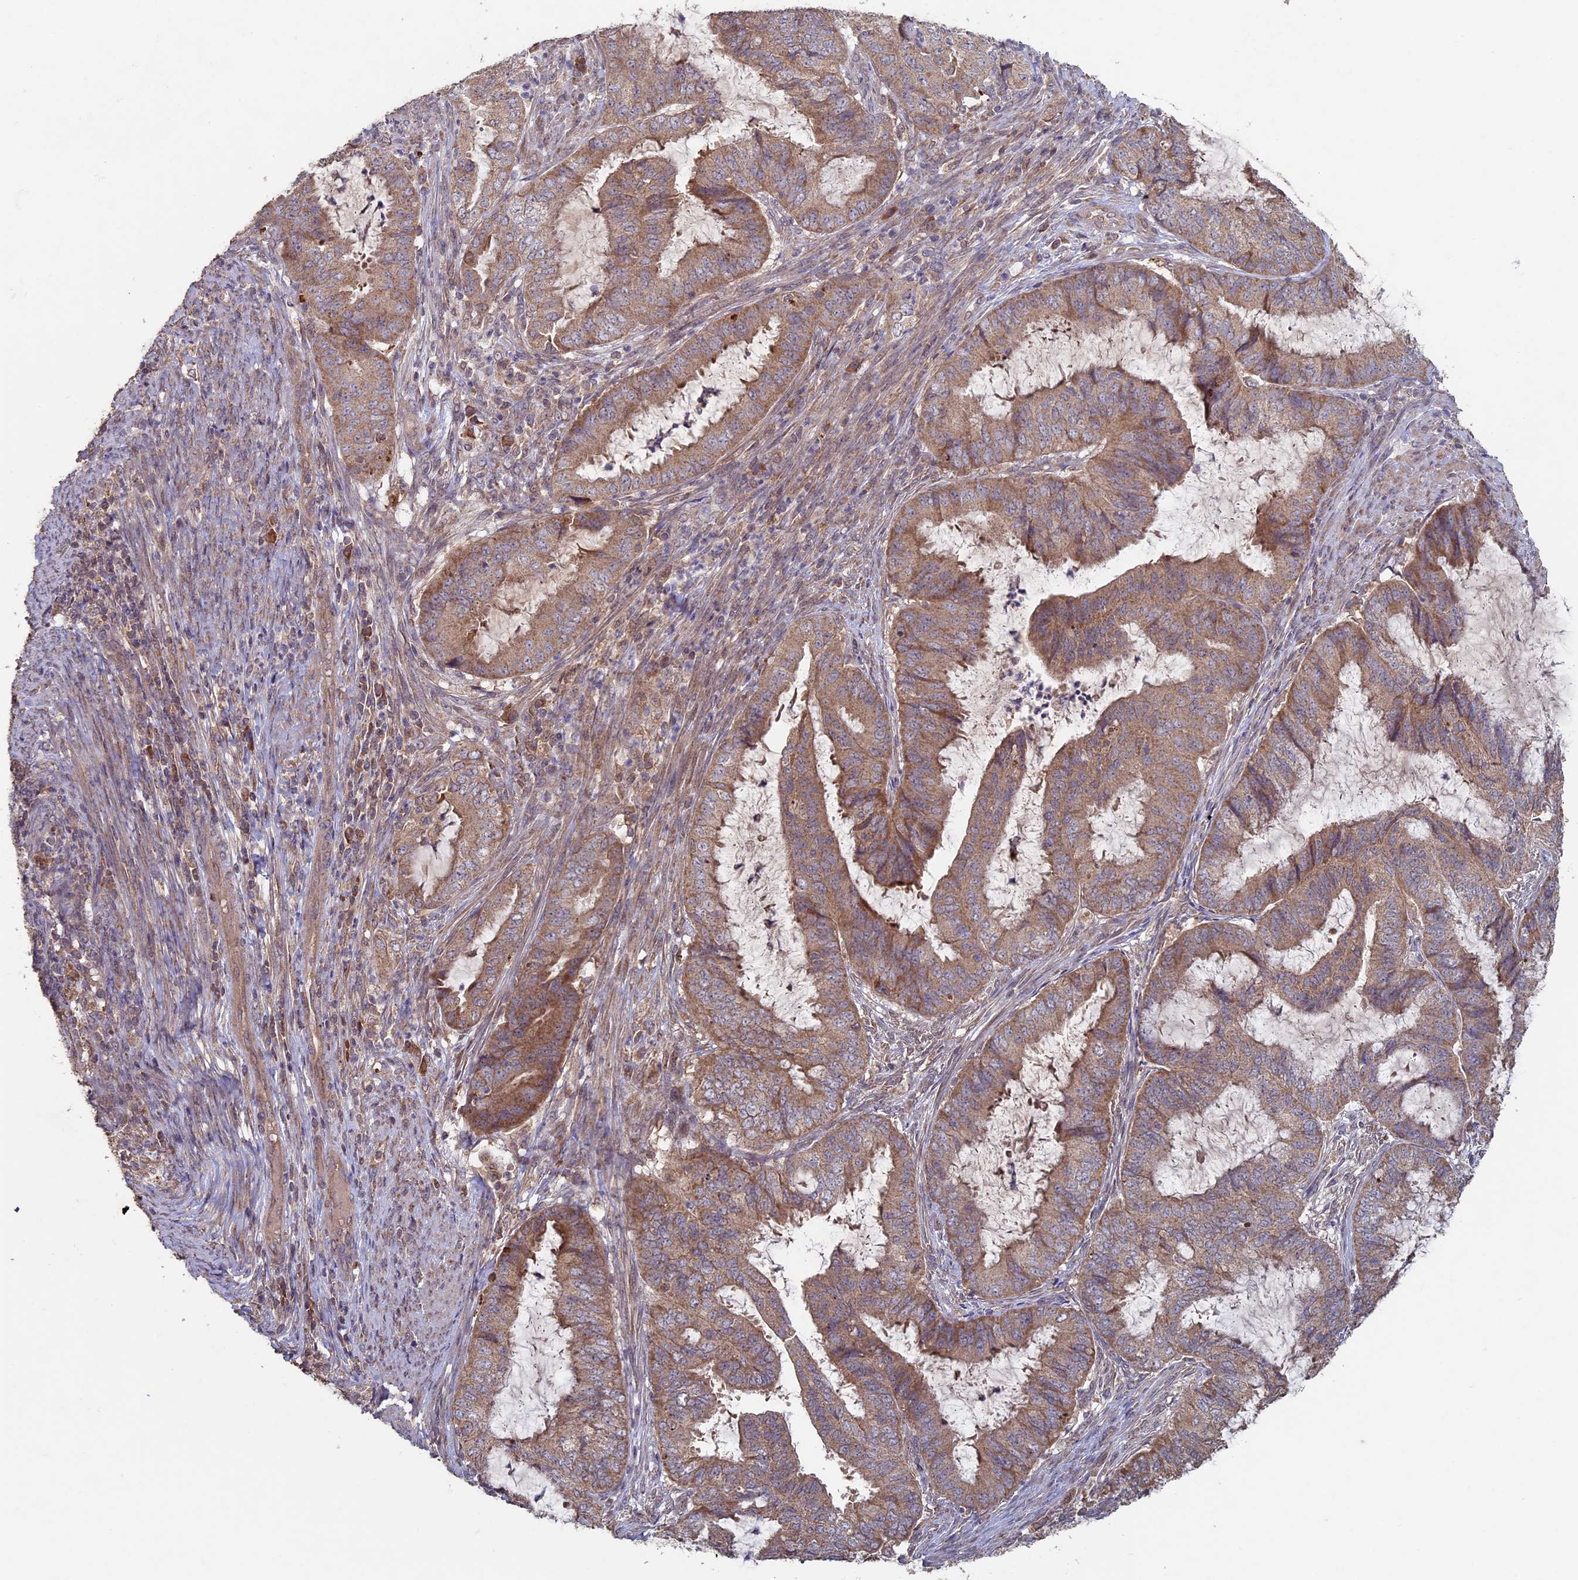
{"staining": {"intensity": "moderate", "quantity": ">75%", "location": "cytoplasmic/membranous"}, "tissue": "endometrial cancer", "cell_type": "Tumor cells", "image_type": "cancer", "snomed": [{"axis": "morphology", "description": "Adenocarcinoma, NOS"}, {"axis": "topography", "description": "Endometrium"}], "caption": "A photomicrograph of adenocarcinoma (endometrial) stained for a protein reveals moderate cytoplasmic/membranous brown staining in tumor cells.", "gene": "RCCD1", "patient": {"sex": "female", "age": 51}}